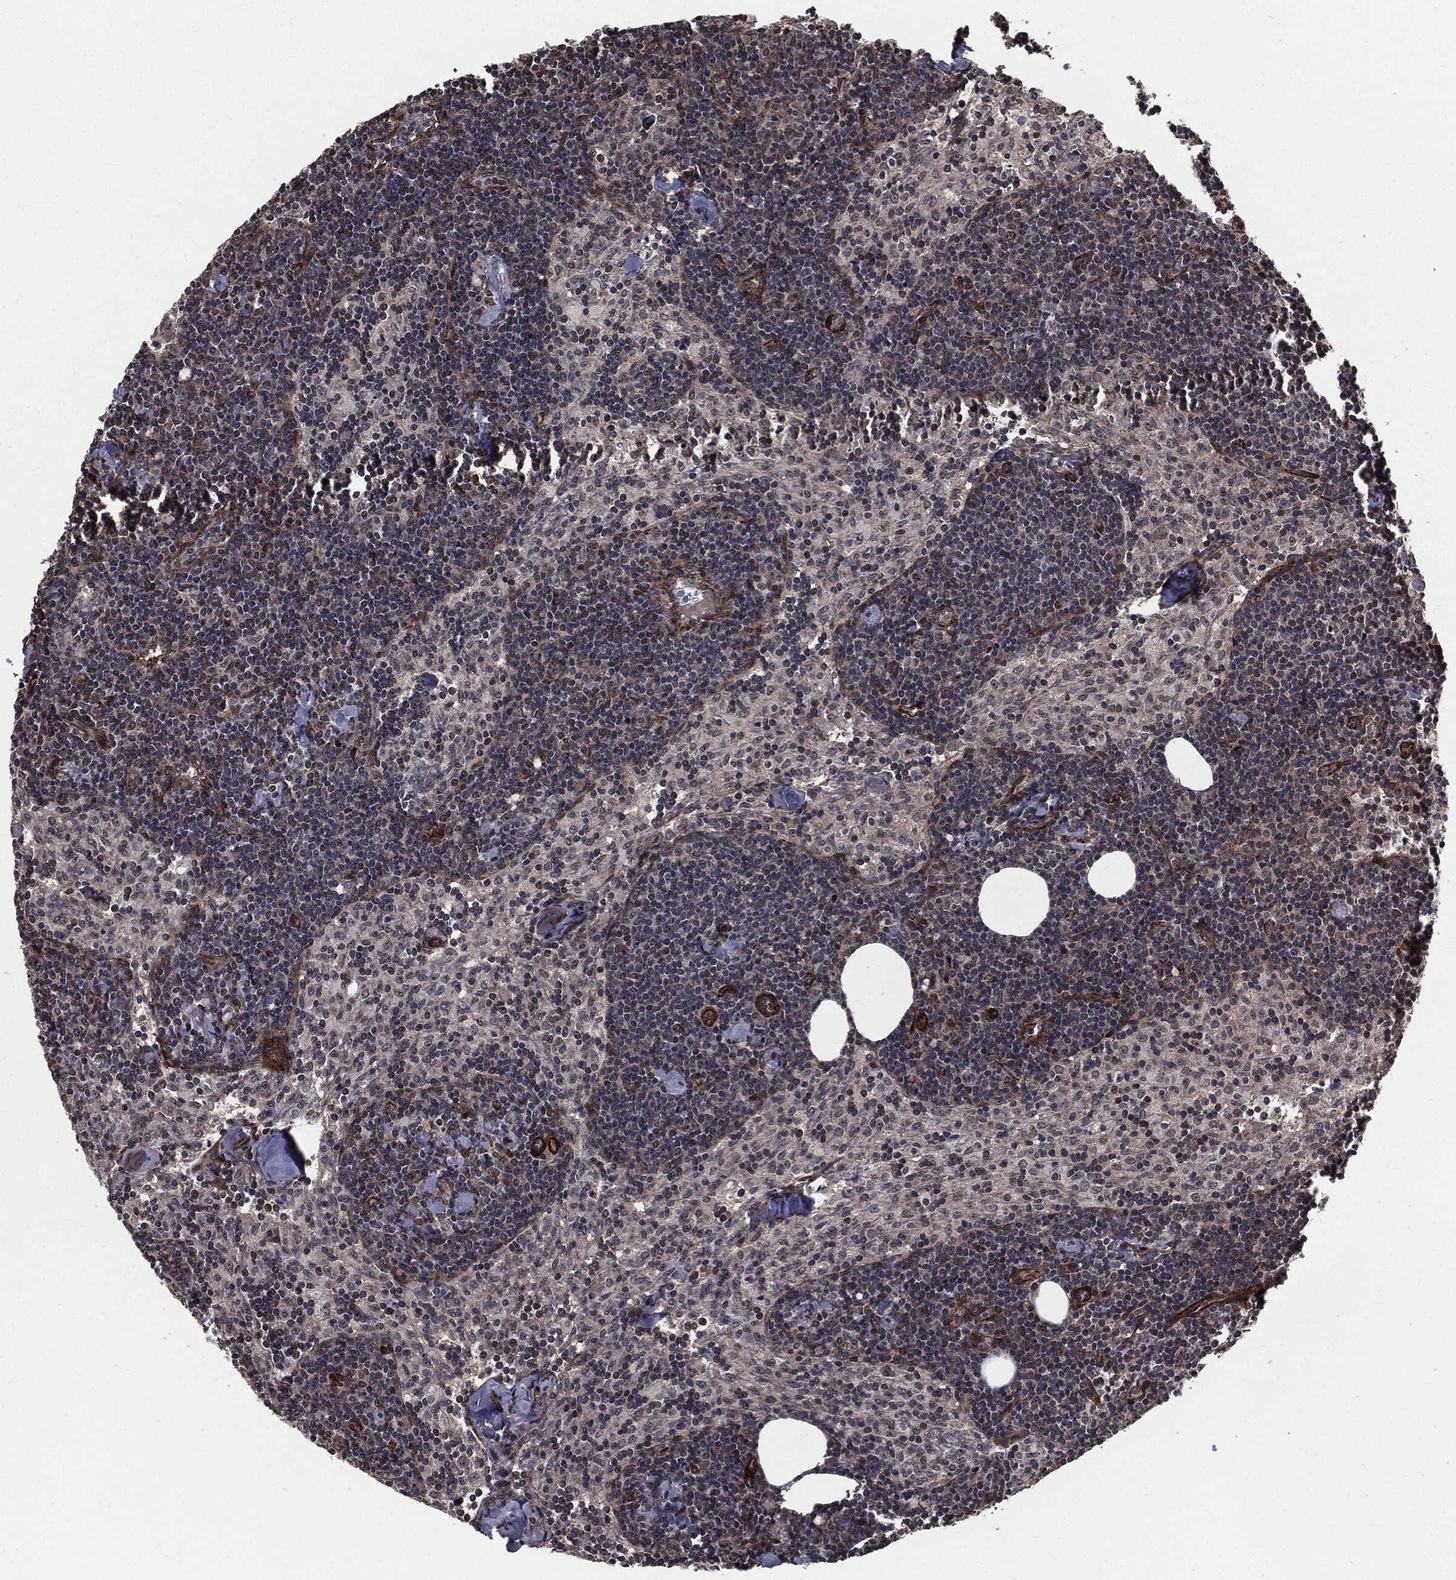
{"staining": {"intensity": "negative", "quantity": "none", "location": "none"}, "tissue": "lymph node", "cell_type": "Germinal center cells", "image_type": "normal", "snomed": [{"axis": "morphology", "description": "Normal tissue, NOS"}, {"axis": "topography", "description": "Lymph node"}], "caption": "A high-resolution histopathology image shows immunohistochemistry (IHC) staining of unremarkable lymph node, which demonstrates no significant staining in germinal center cells. The staining is performed using DAB (3,3'-diaminobenzidine) brown chromogen with nuclei counter-stained in using hematoxylin.", "gene": "PTPA", "patient": {"sex": "female", "age": 51}}